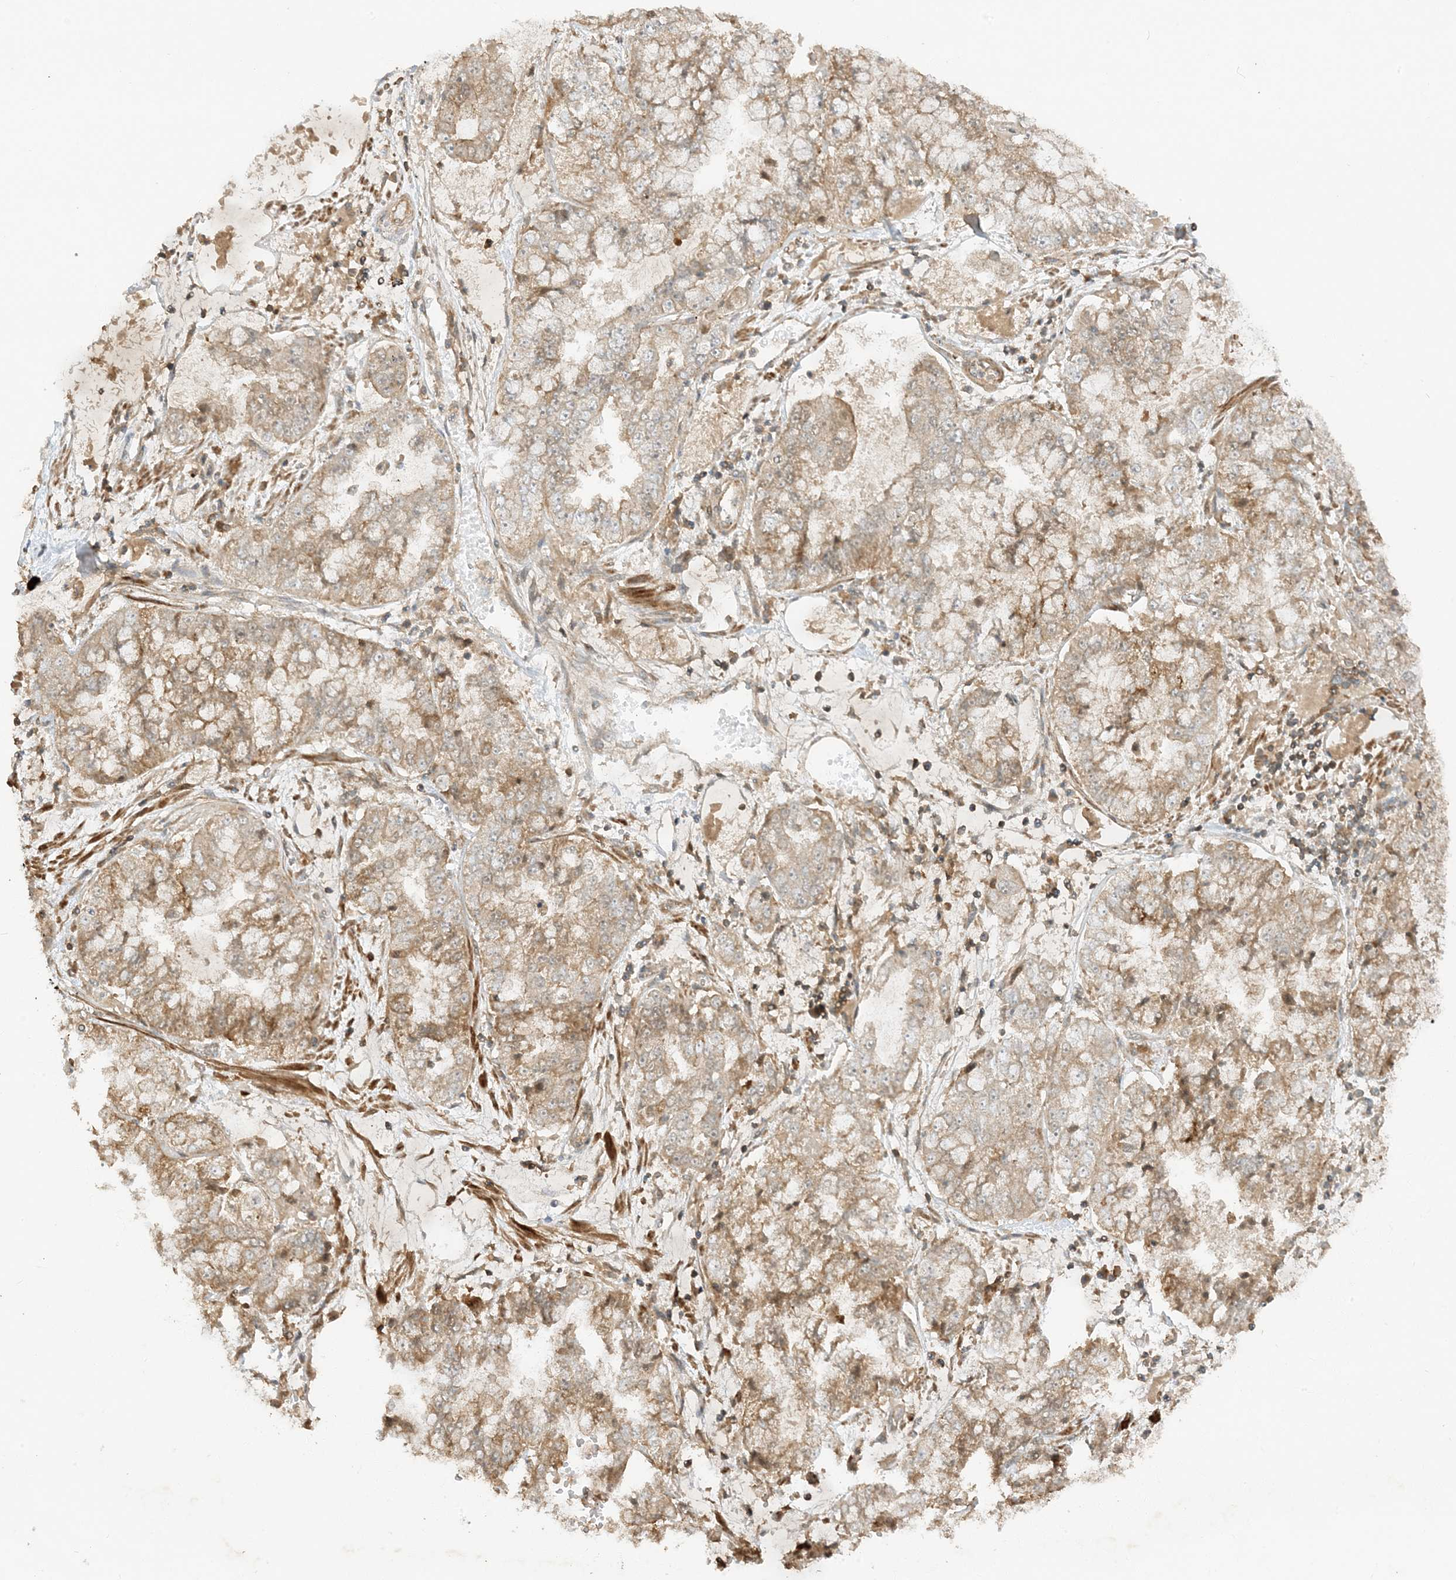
{"staining": {"intensity": "weak", "quantity": "25%-75%", "location": "cytoplasmic/membranous"}, "tissue": "stomach cancer", "cell_type": "Tumor cells", "image_type": "cancer", "snomed": [{"axis": "morphology", "description": "Adenocarcinoma, NOS"}, {"axis": "topography", "description": "Stomach"}], "caption": "Brown immunohistochemical staining in human stomach cancer (adenocarcinoma) exhibits weak cytoplasmic/membranous staining in approximately 25%-75% of tumor cells. The protein is shown in brown color, while the nuclei are stained blue.", "gene": "XRN1", "patient": {"sex": "male", "age": 76}}